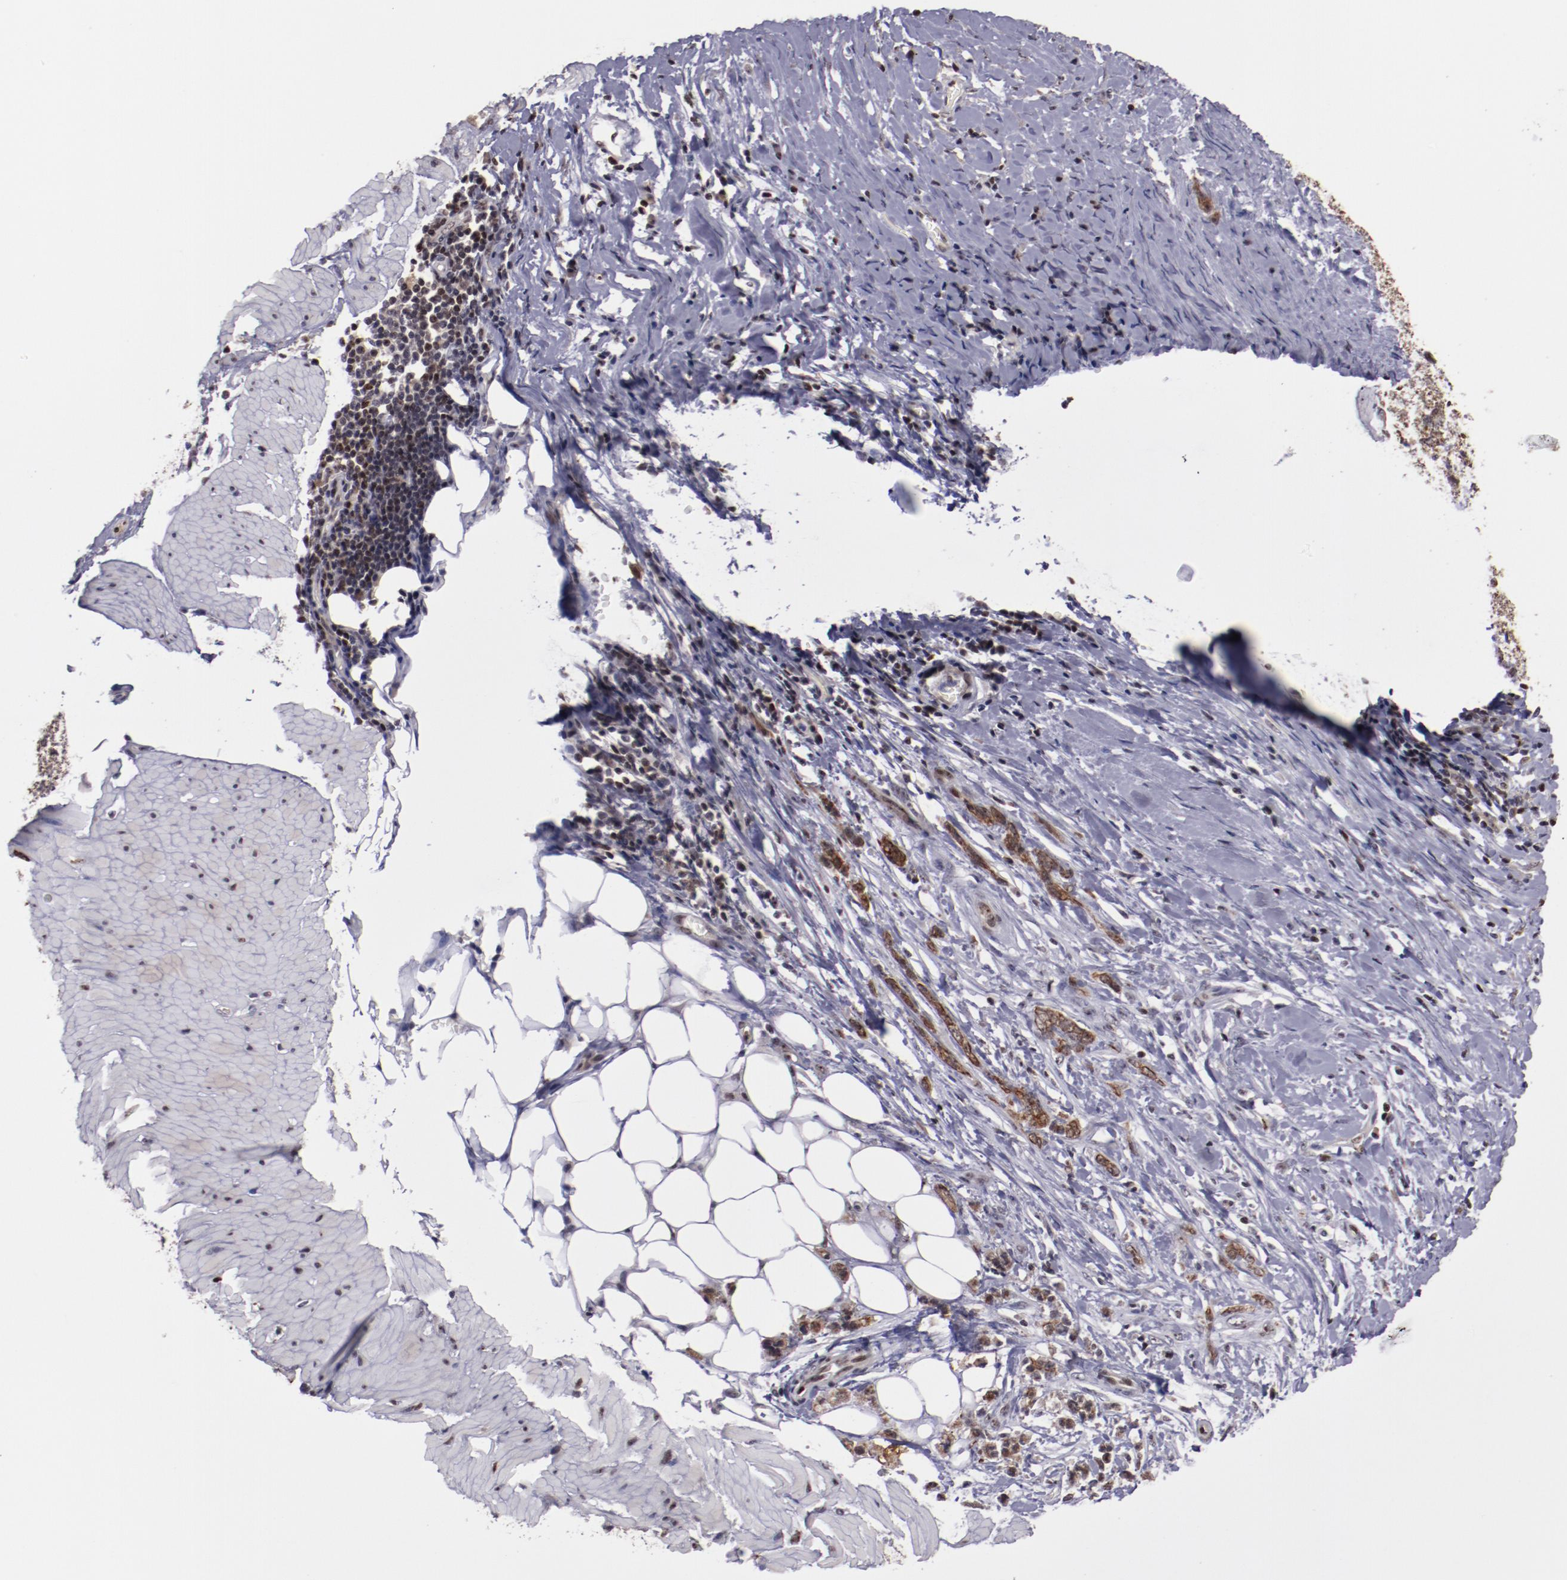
{"staining": {"intensity": "moderate", "quantity": "25%-75%", "location": "cytoplasmic/membranous"}, "tissue": "stomach cancer", "cell_type": "Tumor cells", "image_type": "cancer", "snomed": [{"axis": "morphology", "description": "Adenocarcinoma, NOS"}, {"axis": "topography", "description": "Stomach, lower"}], "caption": "A medium amount of moderate cytoplasmic/membranous positivity is present in approximately 25%-75% of tumor cells in adenocarcinoma (stomach) tissue.", "gene": "DDX24", "patient": {"sex": "male", "age": 88}}